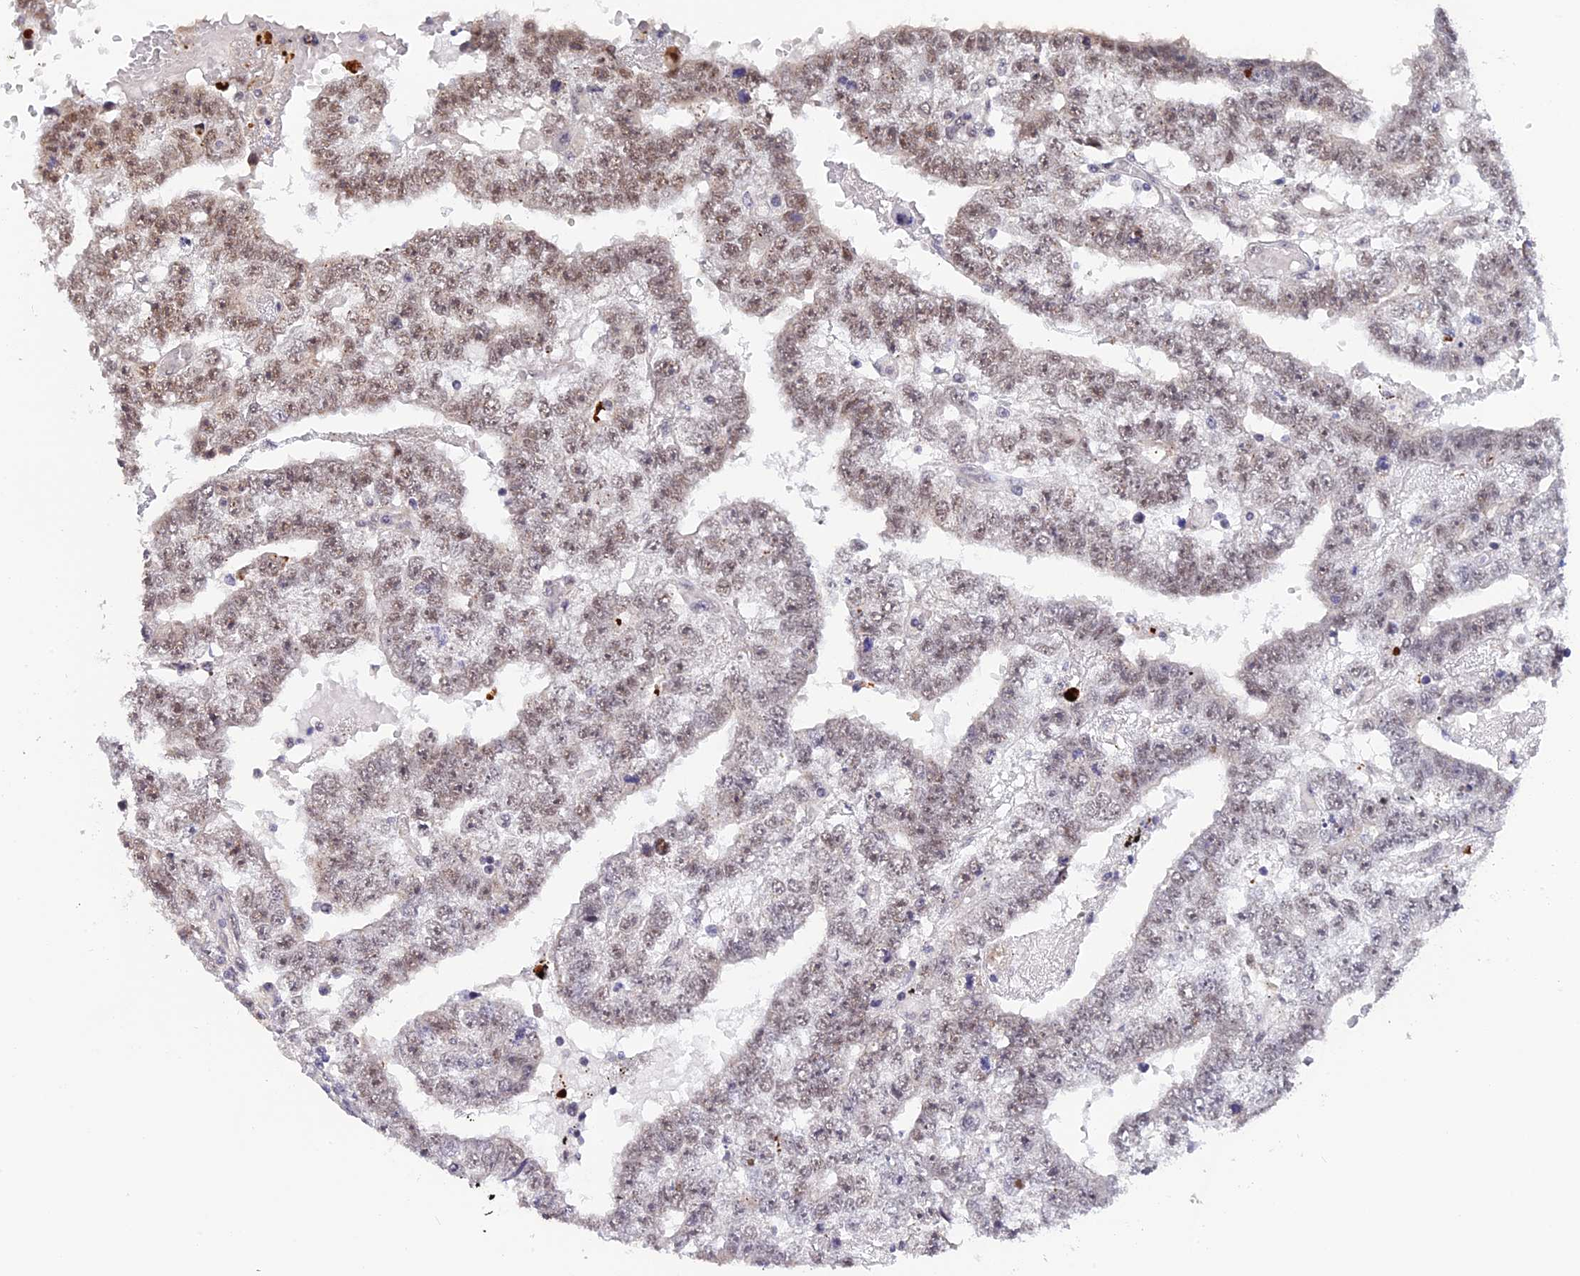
{"staining": {"intensity": "moderate", "quantity": "25%-75%", "location": "nuclear"}, "tissue": "testis cancer", "cell_type": "Tumor cells", "image_type": "cancer", "snomed": [{"axis": "morphology", "description": "Carcinoma, Embryonal, NOS"}, {"axis": "topography", "description": "Testis"}], "caption": "This histopathology image exhibits testis cancer (embryonal carcinoma) stained with immunohistochemistry (IHC) to label a protein in brown. The nuclear of tumor cells show moderate positivity for the protein. Nuclei are counter-stained blue.", "gene": "POLR2C", "patient": {"sex": "male", "age": 25}}